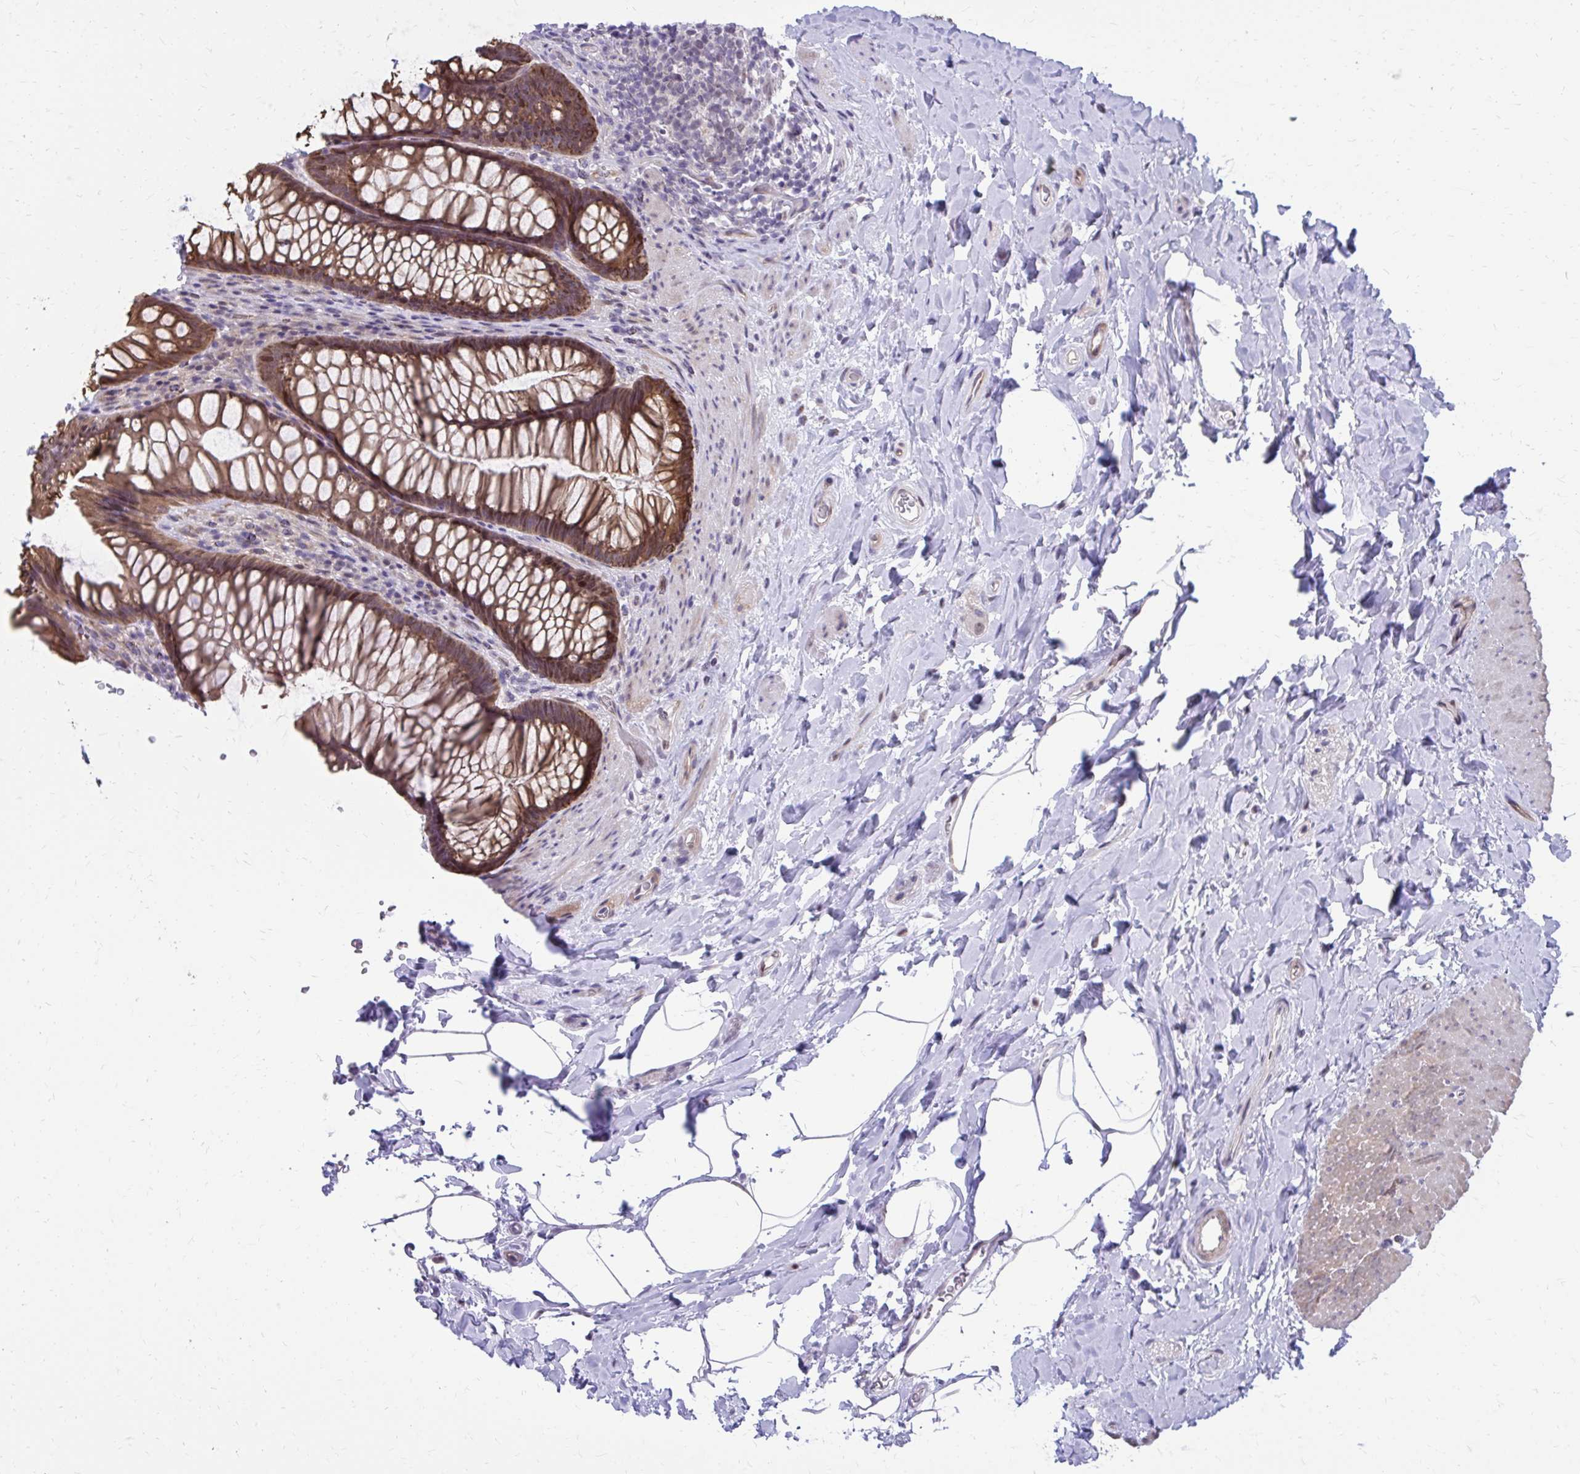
{"staining": {"intensity": "moderate", "quantity": ">75%", "location": "cytoplasmic/membranous,nuclear"}, "tissue": "rectum", "cell_type": "Glandular cells", "image_type": "normal", "snomed": [{"axis": "morphology", "description": "Normal tissue, NOS"}, {"axis": "topography", "description": "Rectum"}], "caption": "Brown immunohistochemical staining in benign rectum demonstrates moderate cytoplasmic/membranous,nuclear expression in approximately >75% of glandular cells. (Stains: DAB in brown, nuclei in blue, Microscopy: brightfield microscopy at high magnification).", "gene": "ANKRD30B", "patient": {"sex": "male", "age": 53}}